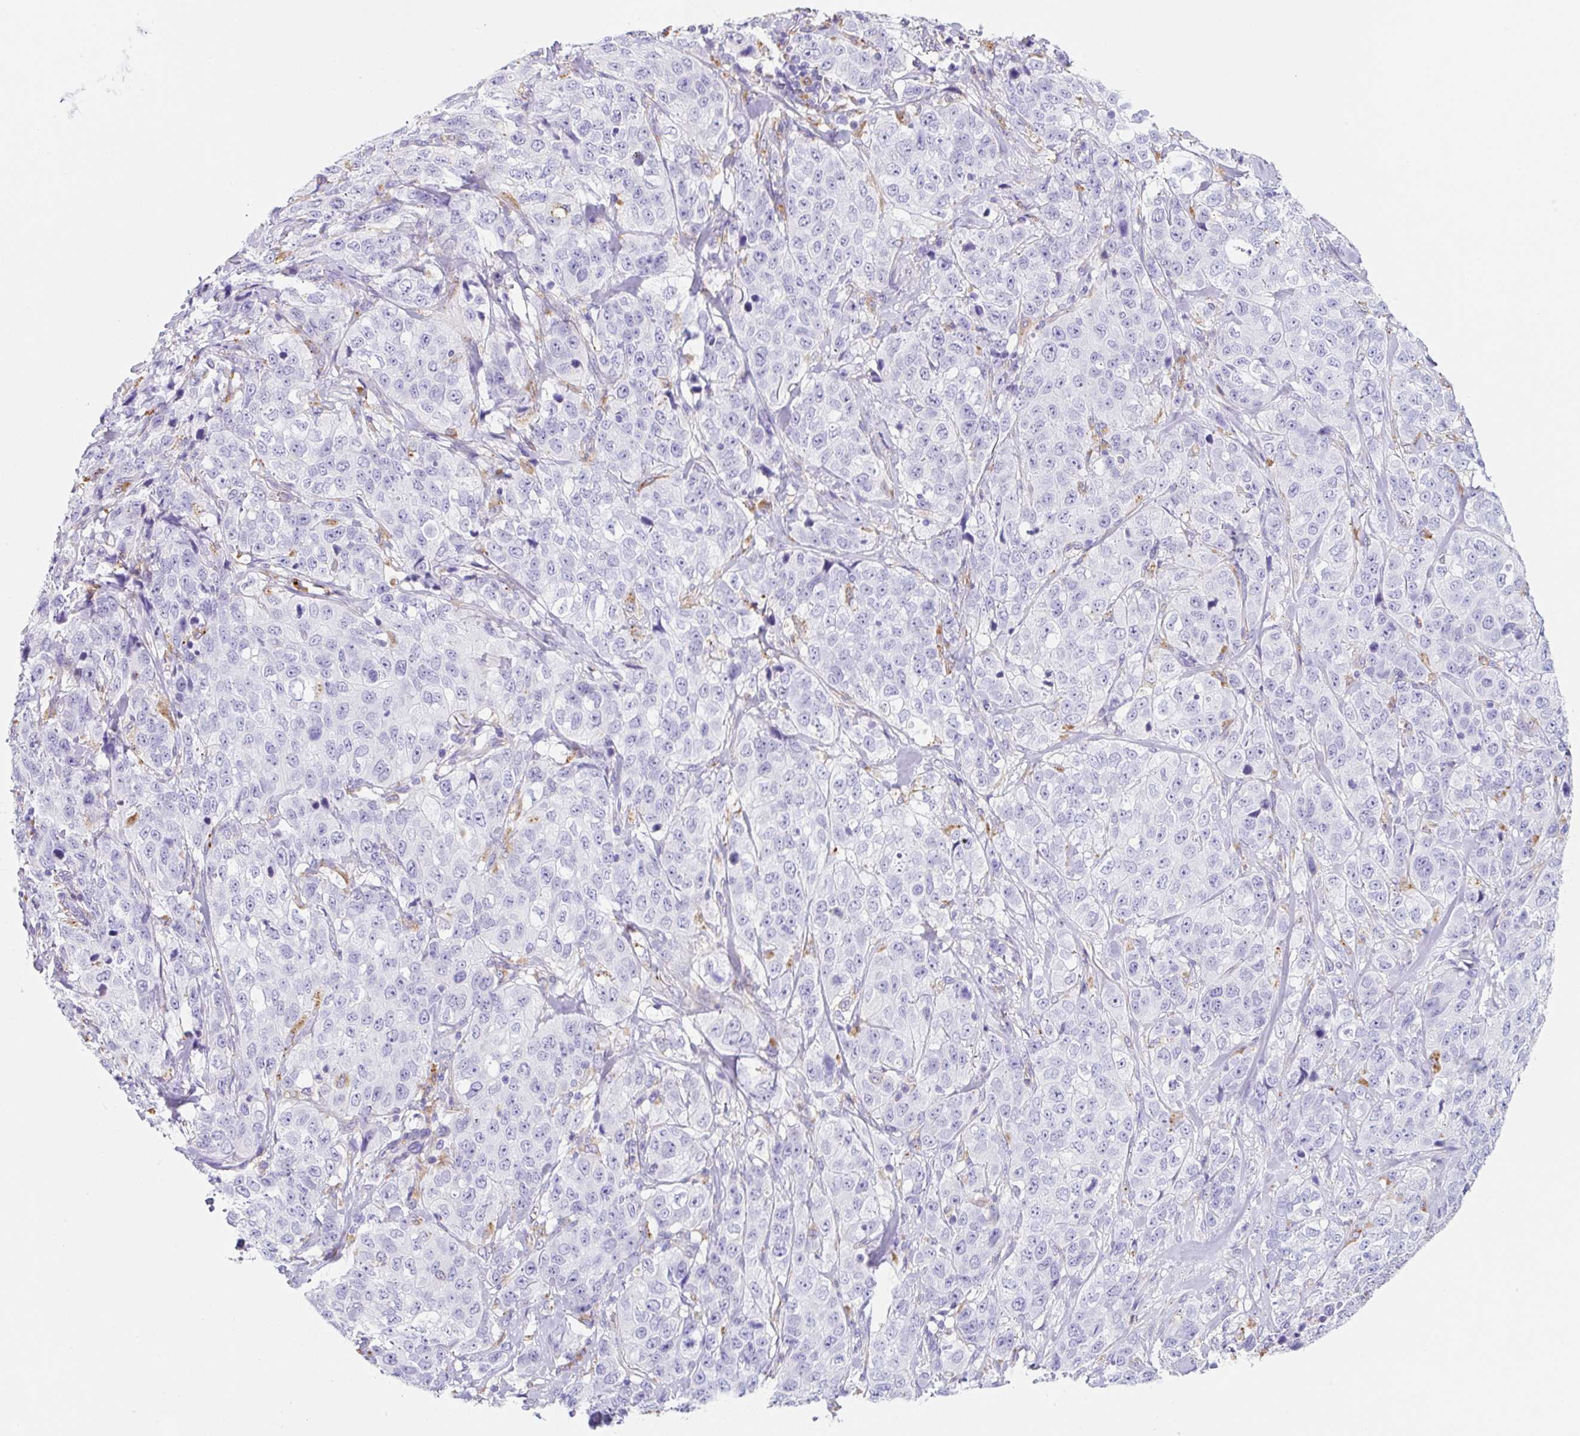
{"staining": {"intensity": "negative", "quantity": "none", "location": "none"}, "tissue": "stomach cancer", "cell_type": "Tumor cells", "image_type": "cancer", "snomed": [{"axis": "morphology", "description": "Adenocarcinoma, NOS"}, {"axis": "topography", "description": "Stomach"}], "caption": "DAB (3,3'-diaminobenzidine) immunohistochemical staining of human stomach adenocarcinoma displays no significant staining in tumor cells. The staining is performed using DAB brown chromogen with nuclei counter-stained in using hematoxylin.", "gene": "DKK4", "patient": {"sex": "male", "age": 48}}